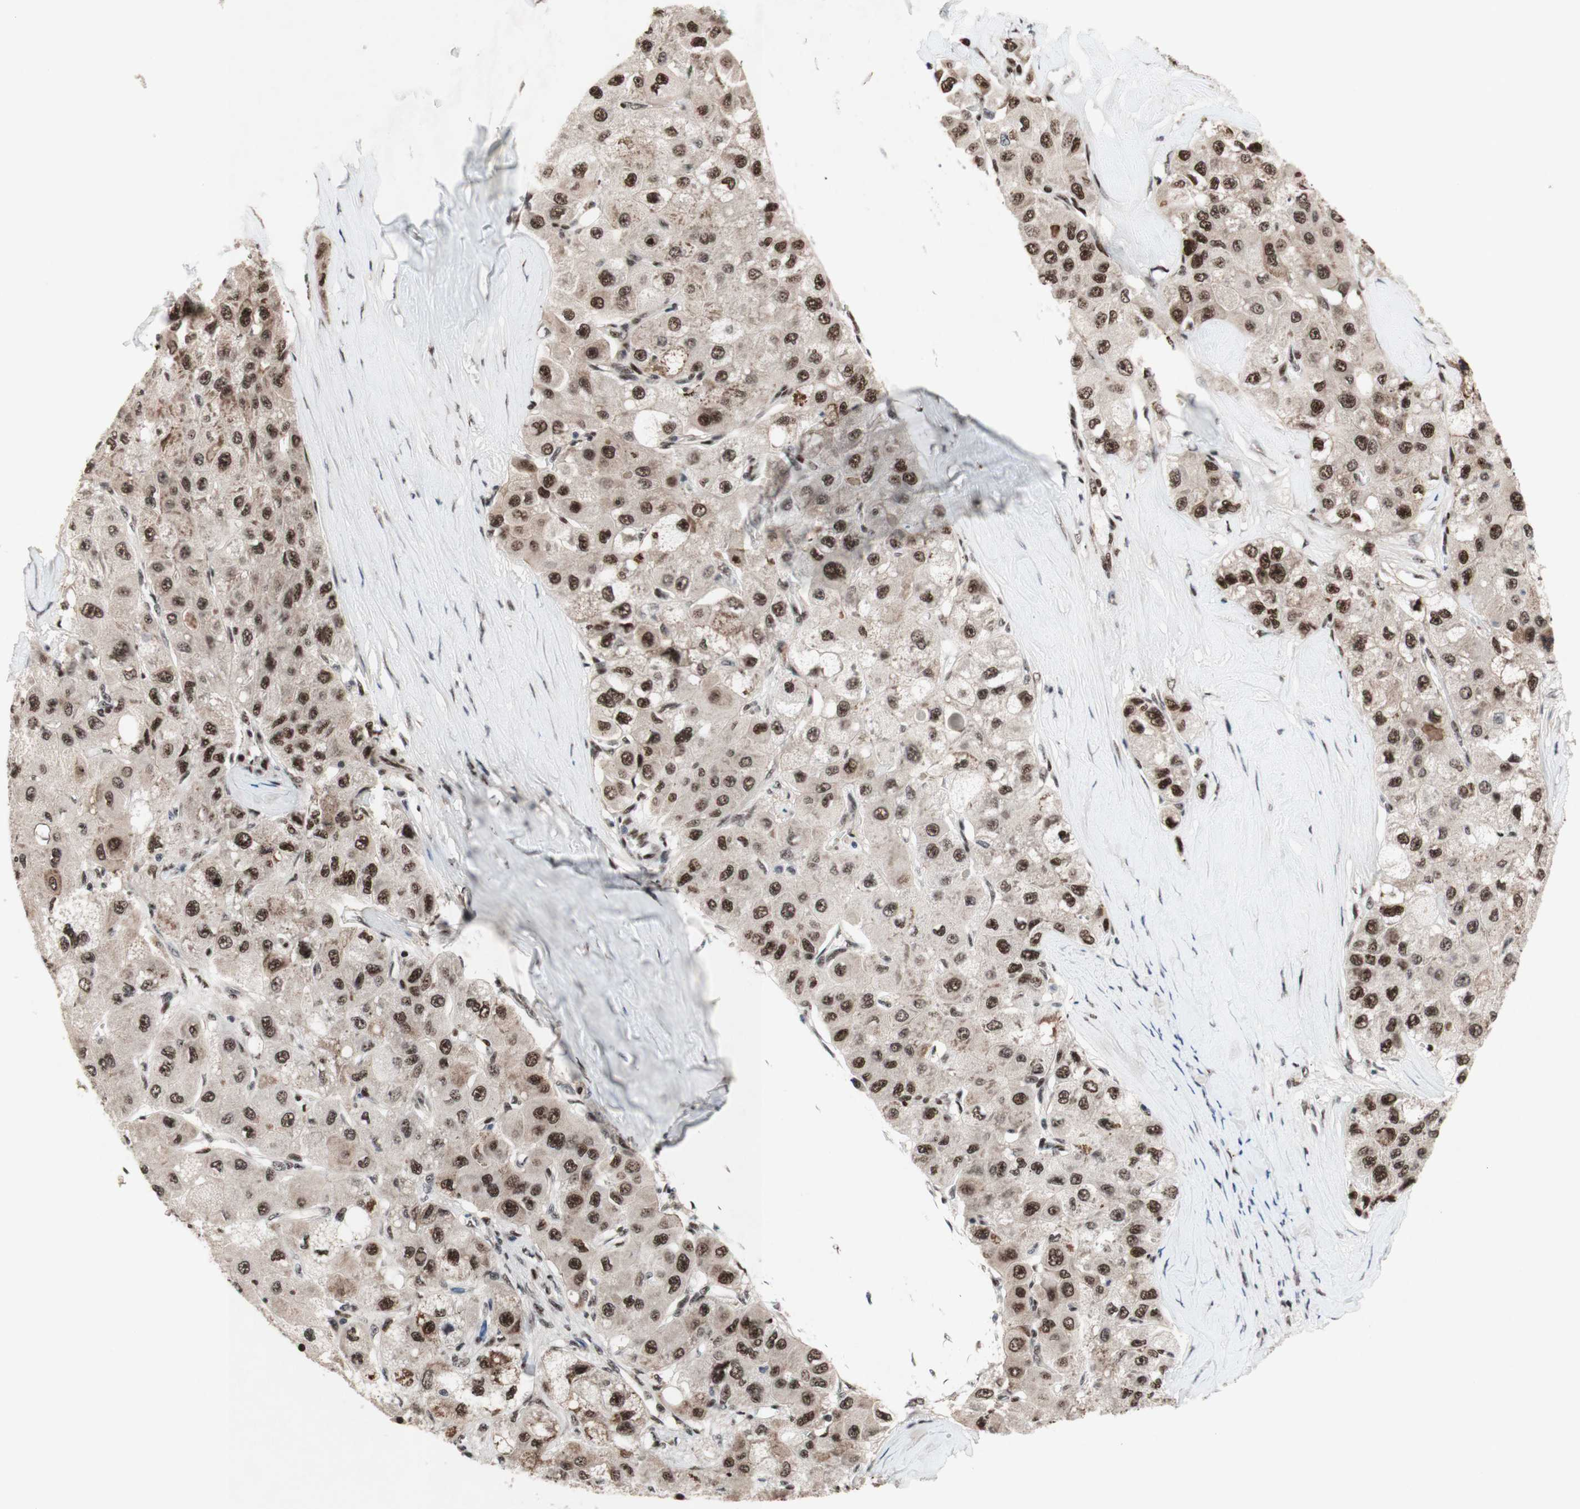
{"staining": {"intensity": "strong", "quantity": ">75%", "location": "nuclear"}, "tissue": "liver cancer", "cell_type": "Tumor cells", "image_type": "cancer", "snomed": [{"axis": "morphology", "description": "Carcinoma, Hepatocellular, NOS"}, {"axis": "topography", "description": "Liver"}], "caption": "A brown stain labels strong nuclear expression of a protein in liver hepatocellular carcinoma tumor cells.", "gene": "TLE1", "patient": {"sex": "male", "age": 80}}